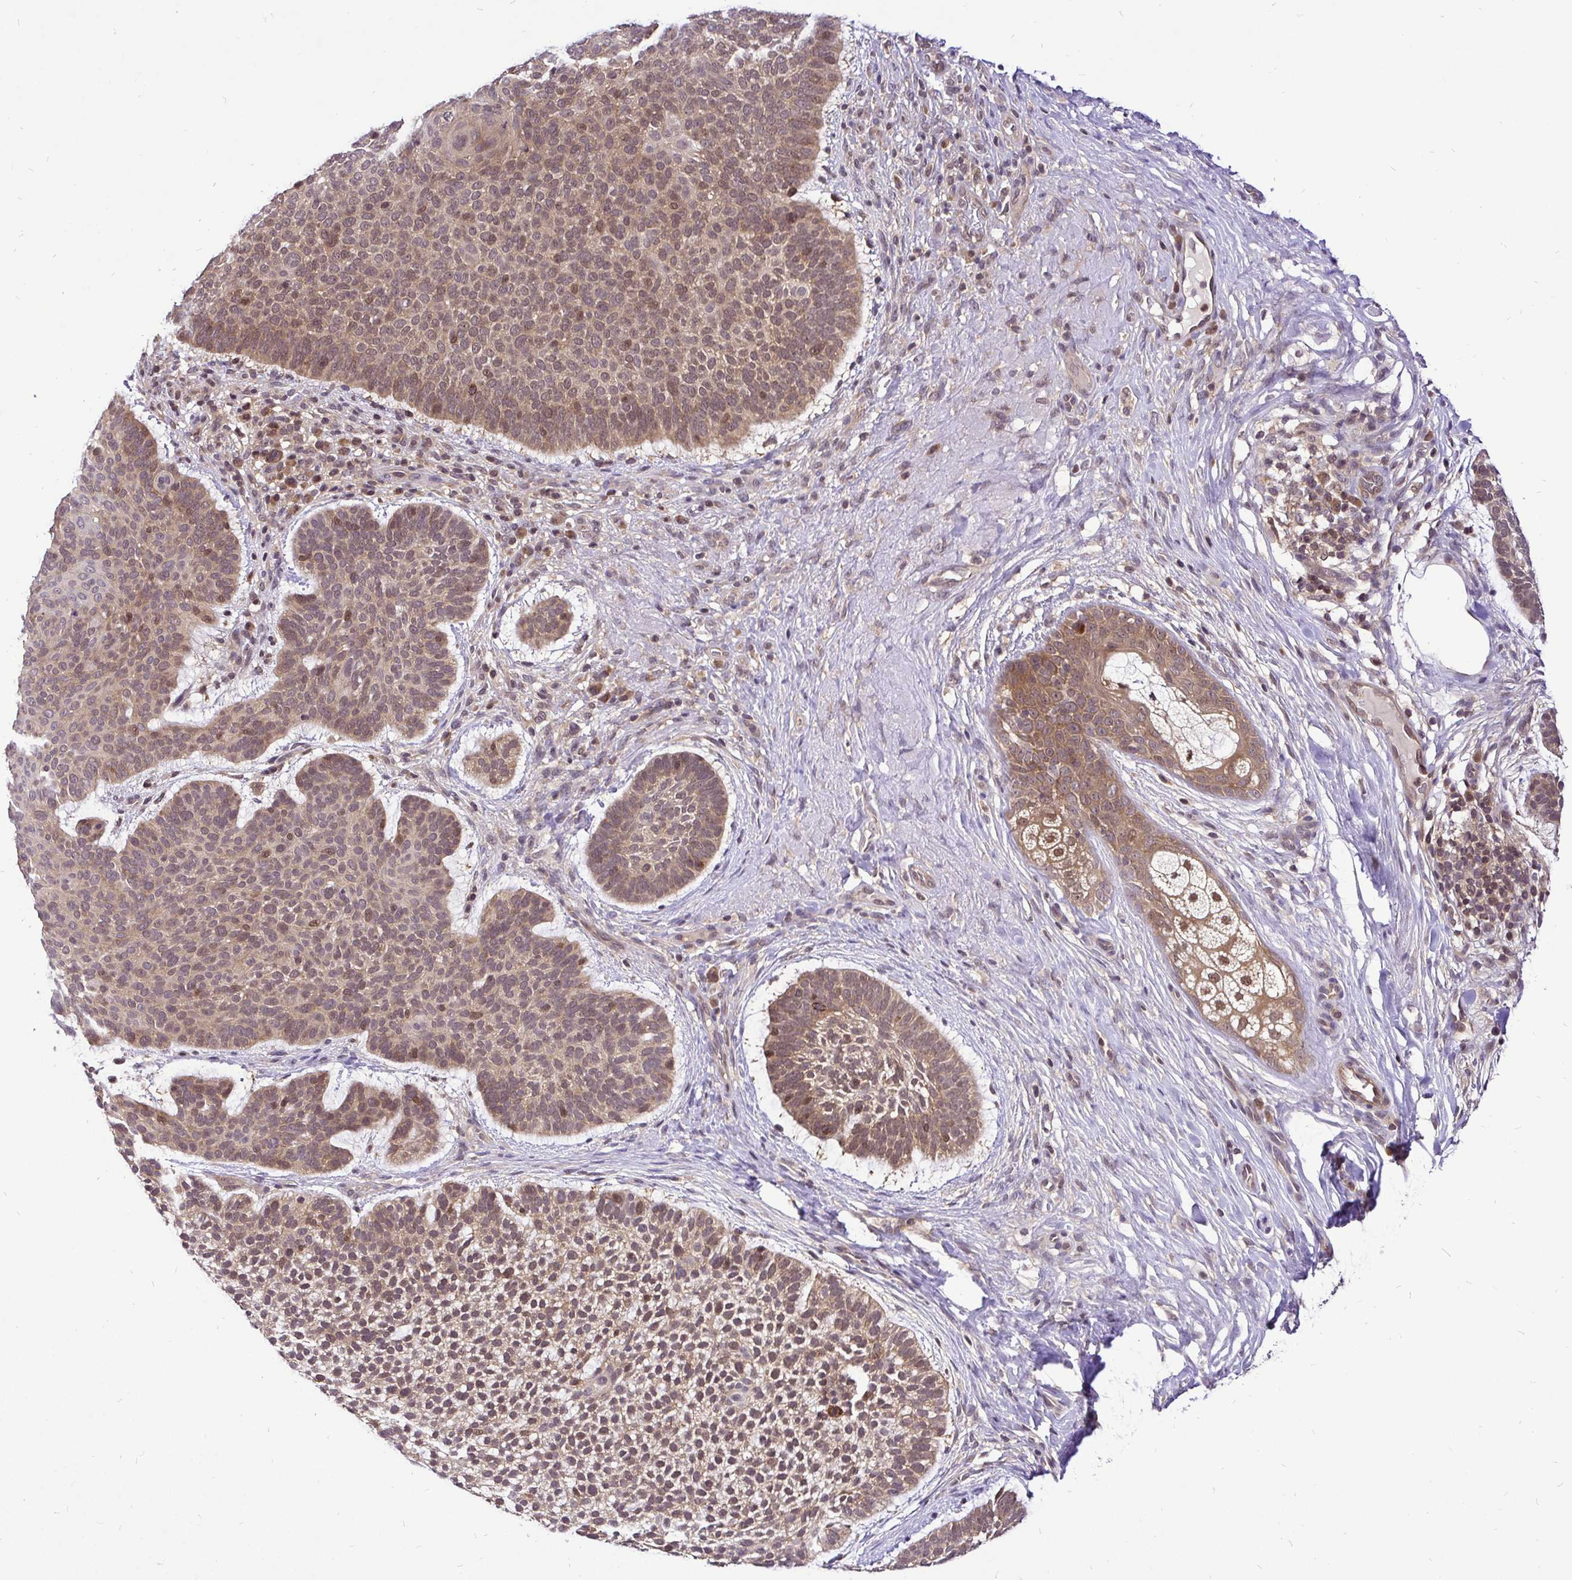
{"staining": {"intensity": "moderate", "quantity": ">75%", "location": "cytoplasmic/membranous,nuclear"}, "tissue": "skin cancer", "cell_type": "Tumor cells", "image_type": "cancer", "snomed": [{"axis": "morphology", "description": "Basal cell carcinoma"}, {"axis": "topography", "description": "Skin"}, {"axis": "topography", "description": "Skin of face"}], "caption": "Skin basal cell carcinoma stained with a brown dye shows moderate cytoplasmic/membranous and nuclear positive staining in approximately >75% of tumor cells.", "gene": "UBE2M", "patient": {"sex": "male", "age": 73}}